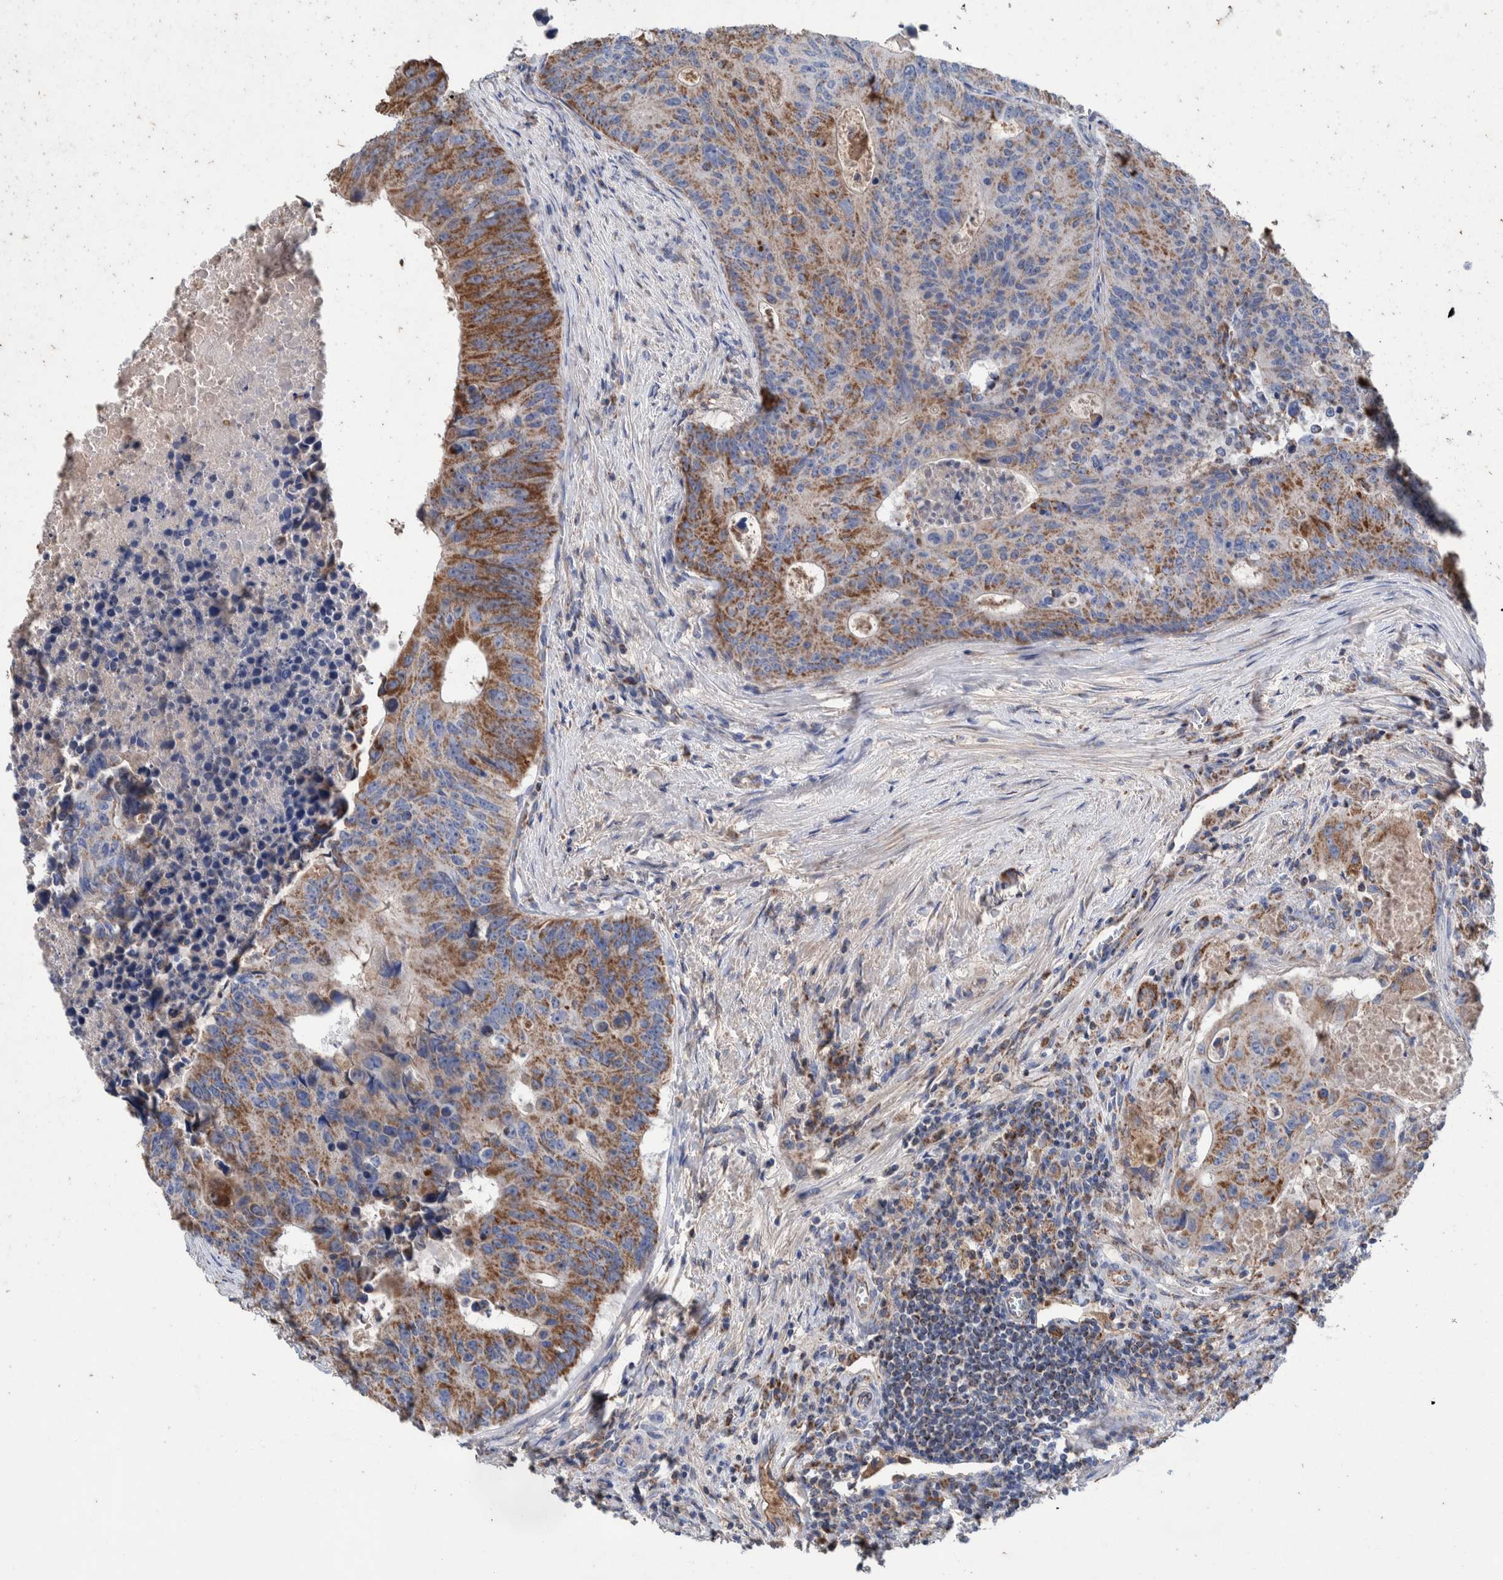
{"staining": {"intensity": "moderate", "quantity": ">75%", "location": "cytoplasmic/membranous"}, "tissue": "colorectal cancer", "cell_type": "Tumor cells", "image_type": "cancer", "snomed": [{"axis": "morphology", "description": "Adenocarcinoma, NOS"}, {"axis": "topography", "description": "Colon"}], "caption": "Human colorectal adenocarcinoma stained with a protein marker exhibits moderate staining in tumor cells.", "gene": "DECR1", "patient": {"sex": "male", "age": 87}}